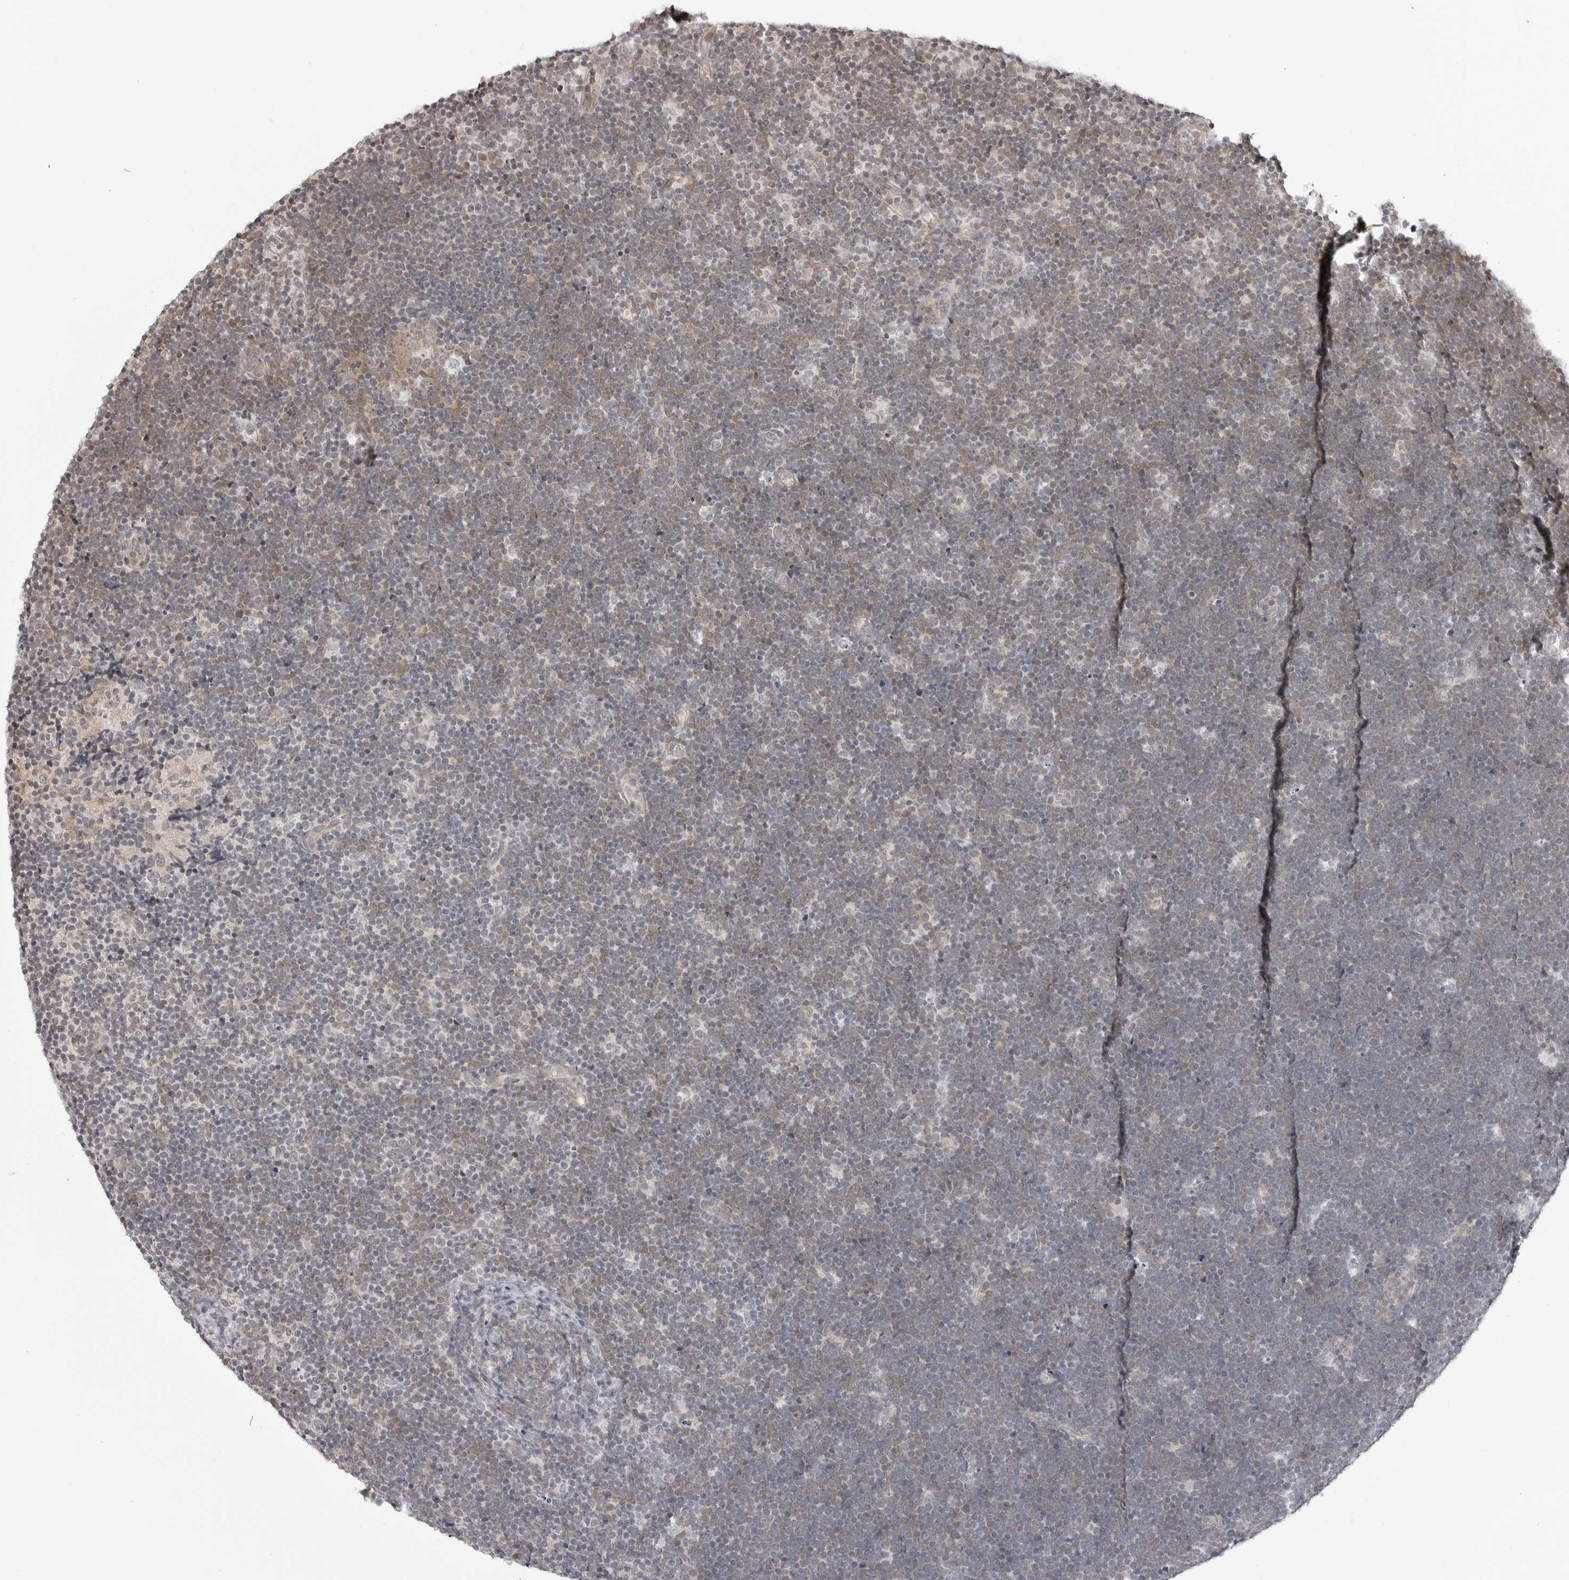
{"staining": {"intensity": "negative", "quantity": "none", "location": "none"}, "tissue": "lymphoma", "cell_type": "Tumor cells", "image_type": "cancer", "snomed": [{"axis": "morphology", "description": "Malignant lymphoma, non-Hodgkin's type, High grade"}, {"axis": "topography", "description": "Lymph node"}], "caption": "This is an immunohistochemistry histopathology image of high-grade malignant lymphoma, non-Hodgkin's type. There is no positivity in tumor cells.", "gene": "C8orf33", "patient": {"sex": "male", "age": 13}}